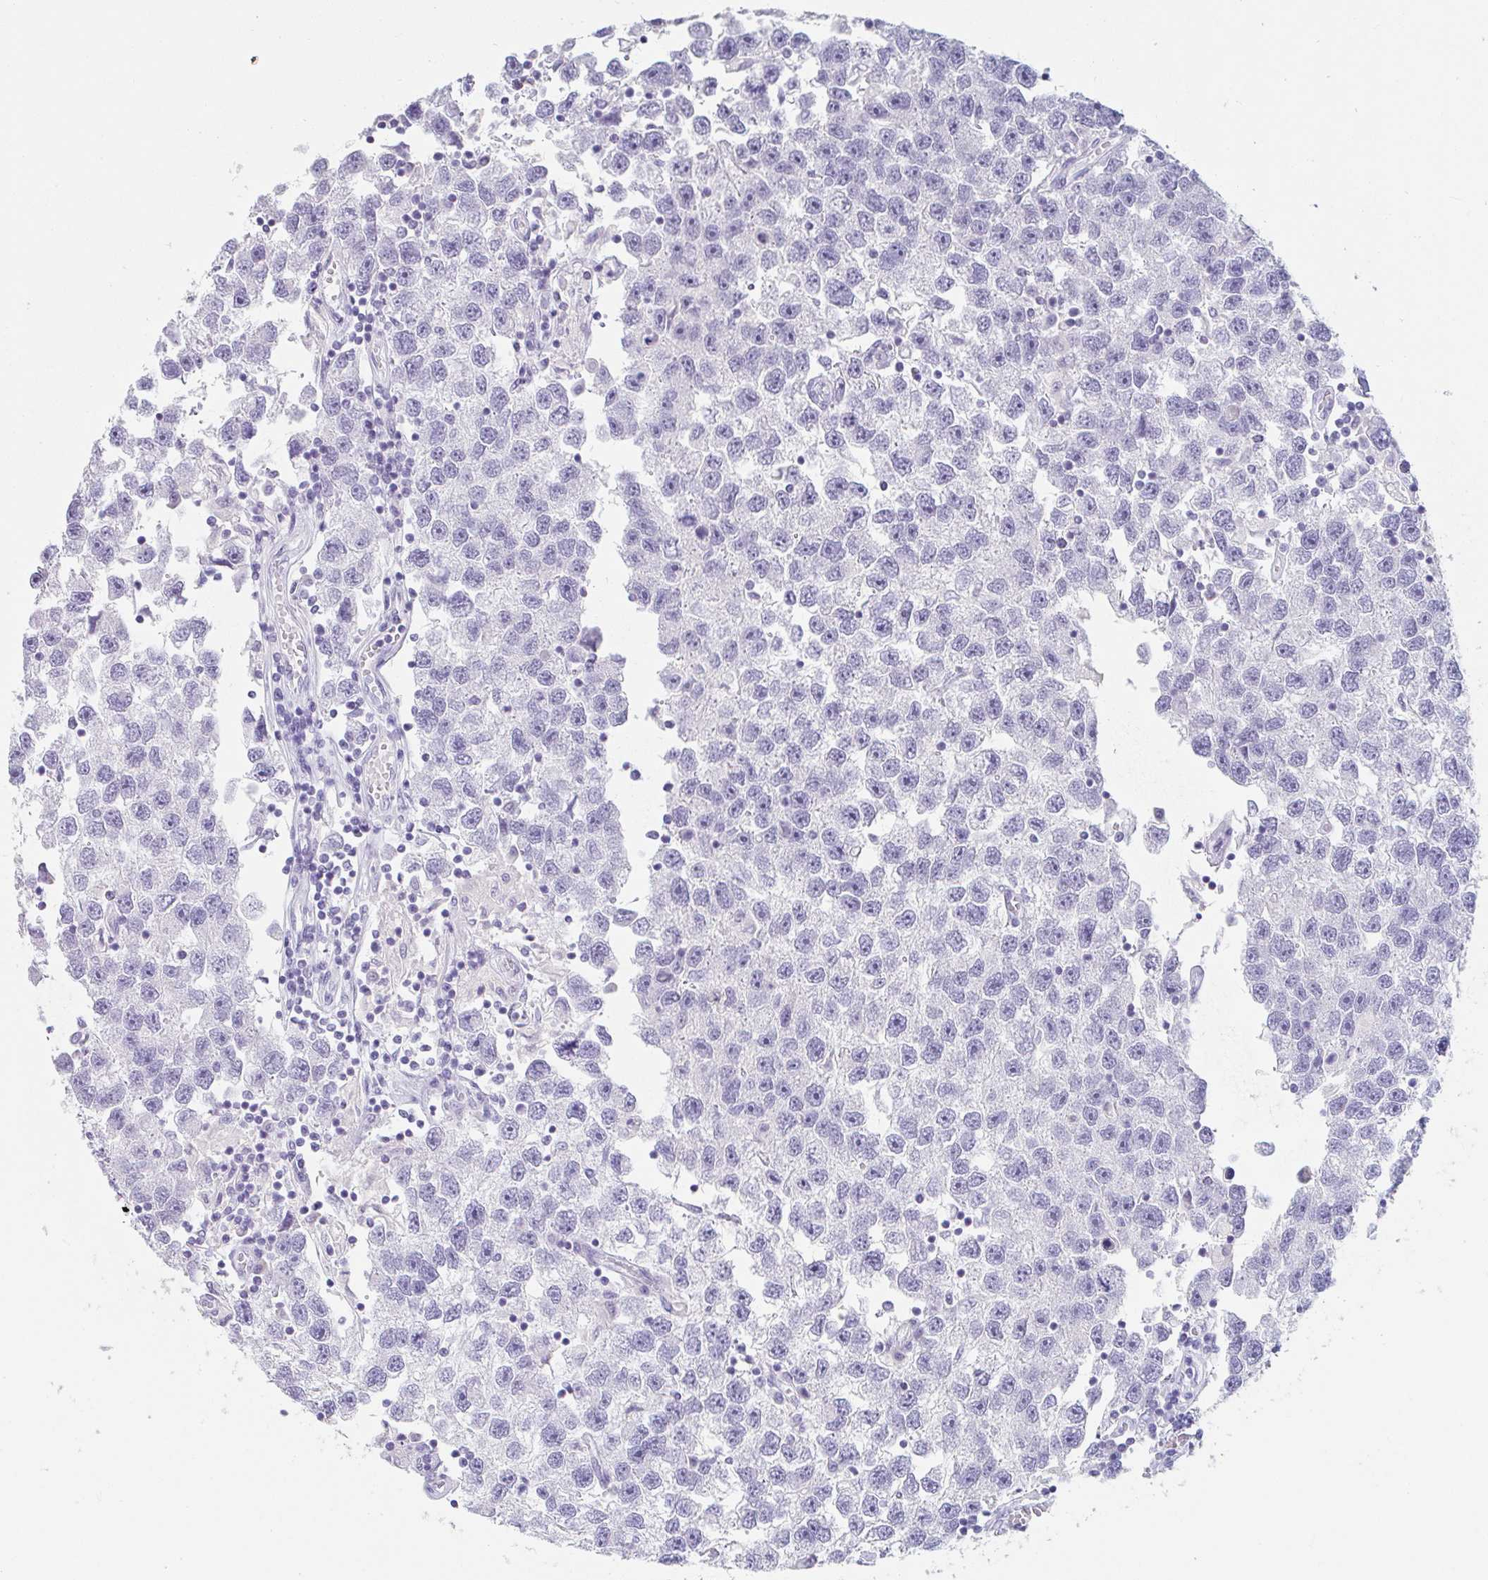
{"staining": {"intensity": "negative", "quantity": "none", "location": "none"}, "tissue": "testis cancer", "cell_type": "Tumor cells", "image_type": "cancer", "snomed": [{"axis": "morphology", "description": "Seminoma, NOS"}, {"axis": "topography", "description": "Testis"}], "caption": "Tumor cells show no significant positivity in seminoma (testis).", "gene": "EMC4", "patient": {"sex": "male", "age": 26}}